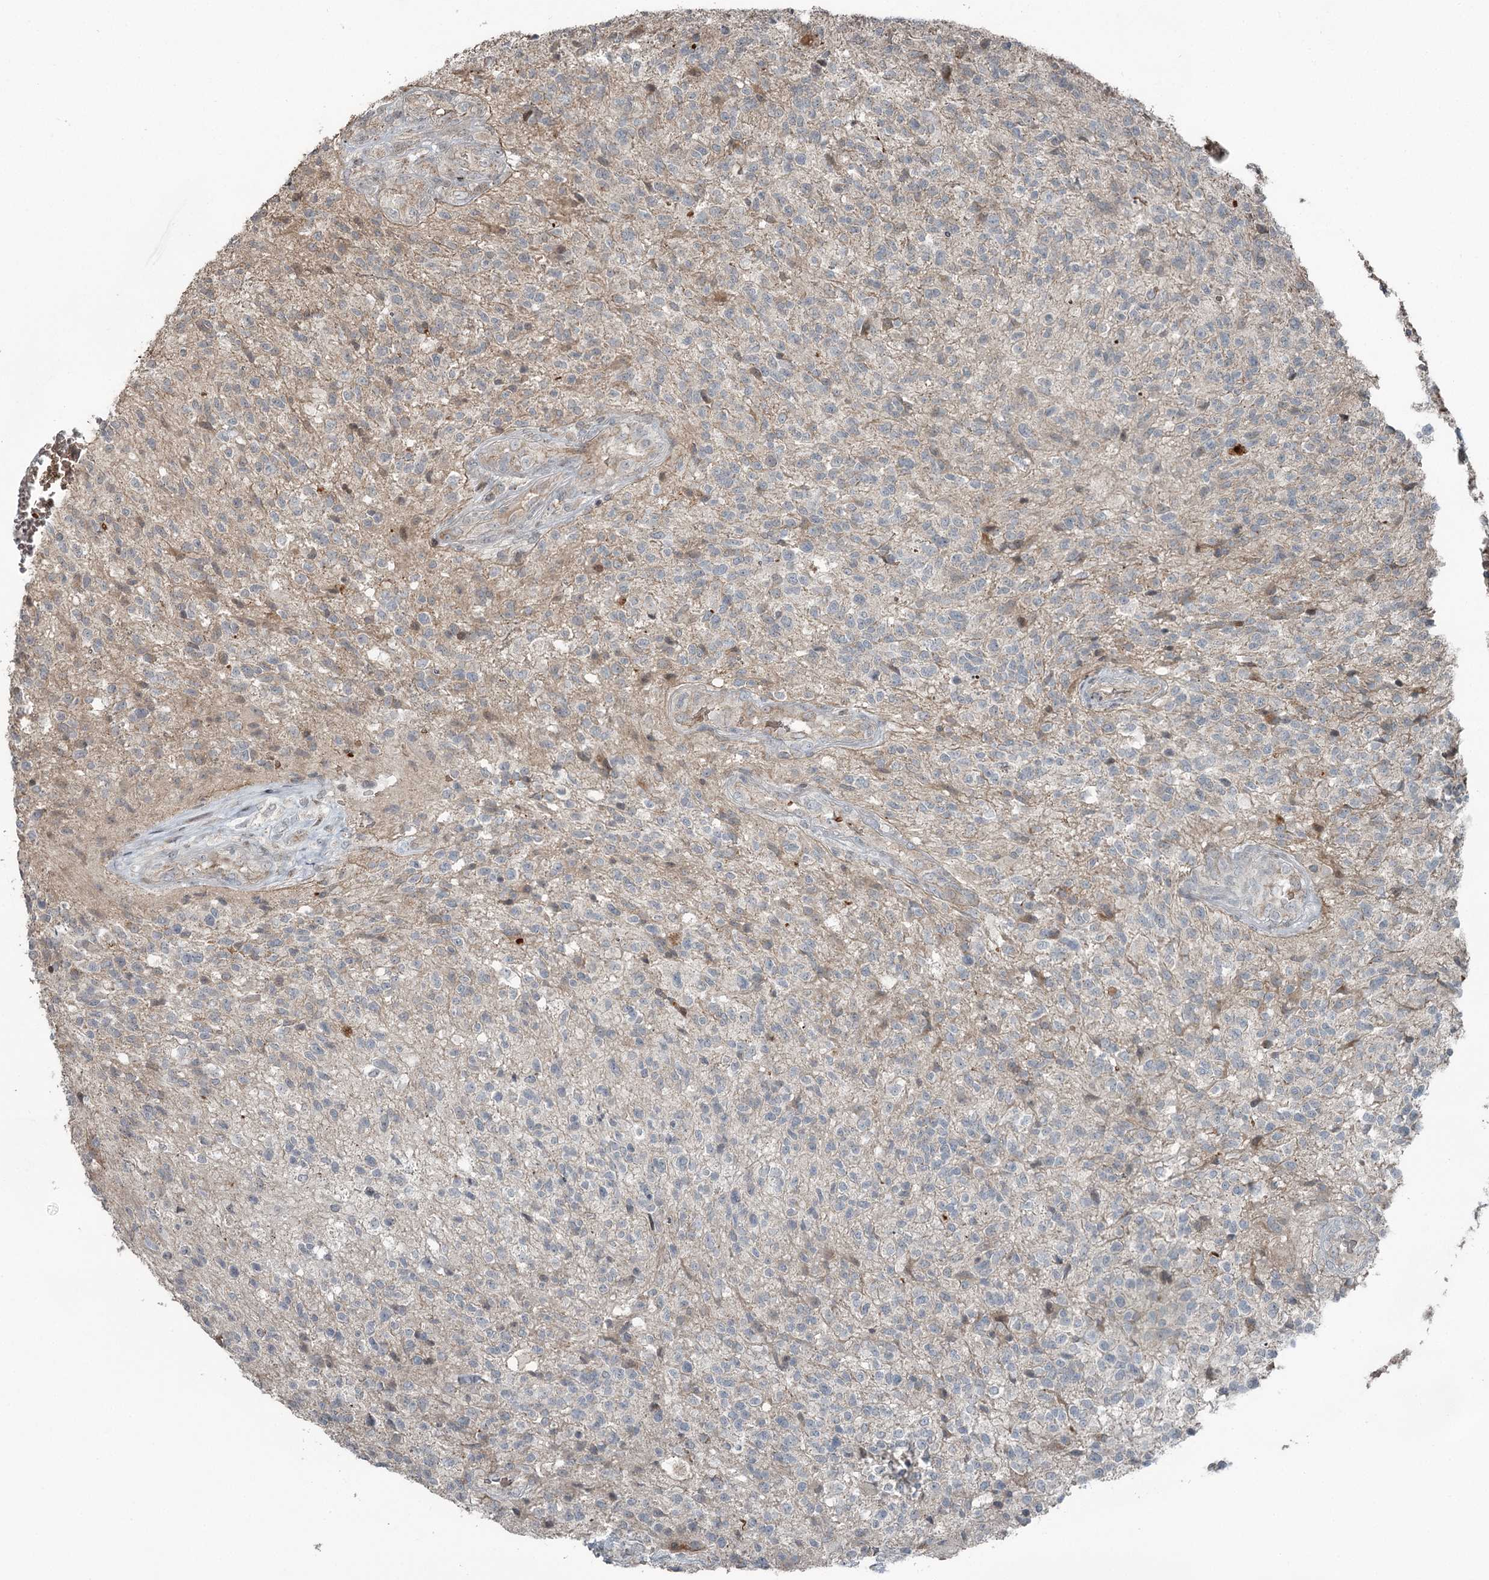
{"staining": {"intensity": "weak", "quantity": "<25%", "location": "cytoplasmic/membranous"}, "tissue": "glioma", "cell_type": "Tumor cells", "image_type": "cancer", "snomed": [{"axis": "morphology", "description": "Glioma, malignant, High grade"}, {"axis": "topography", "description": "Brain"}], "caption": "Tumor cells show no significant staining in malignant high-grade glioma. (DAB immunohistochemistry (IHC), high magnification).", "gene": "RASSF8", "patient": {"sex": "male", "age": 56}}